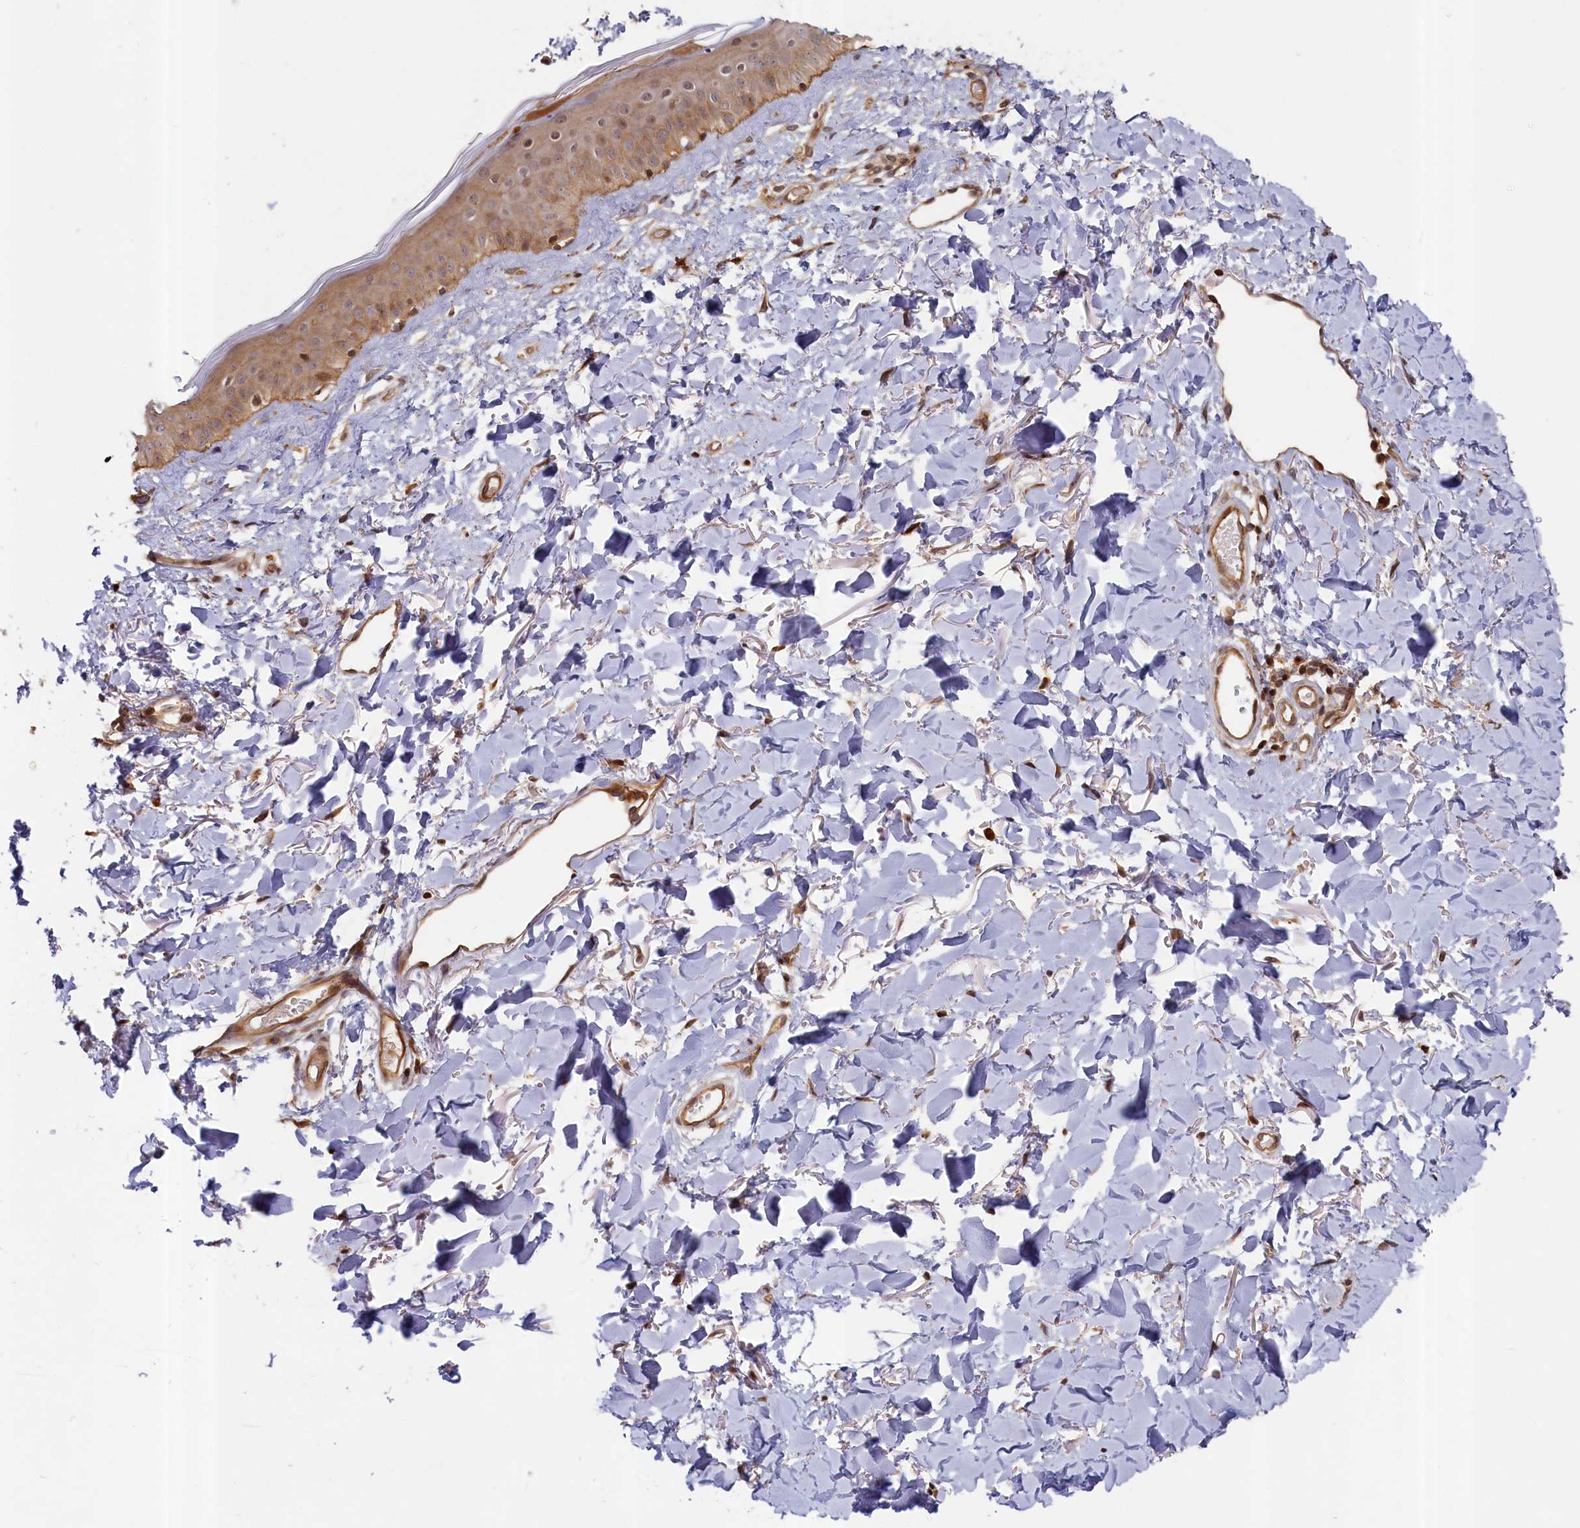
{"staining": {"intensity": "moderate", "quantity": ">75%", "location": "cytoplasmic/membranous"}, "tissue": "skin", "cell_type": "Fibroblasts", "image_type": "normal", "snomed": [{"axis": "morphology", "description": "Normal tissue, NOS"}, {"axis": "topography", "description": "Skin"}], "caption": "Skin stained for a protein (brown) displays moderate cytoplasmic/membranous positive expression in approximately >75% of fibroblasts.", "gene": "CEP44", "patient": {"sex": "female", "age": 58}}